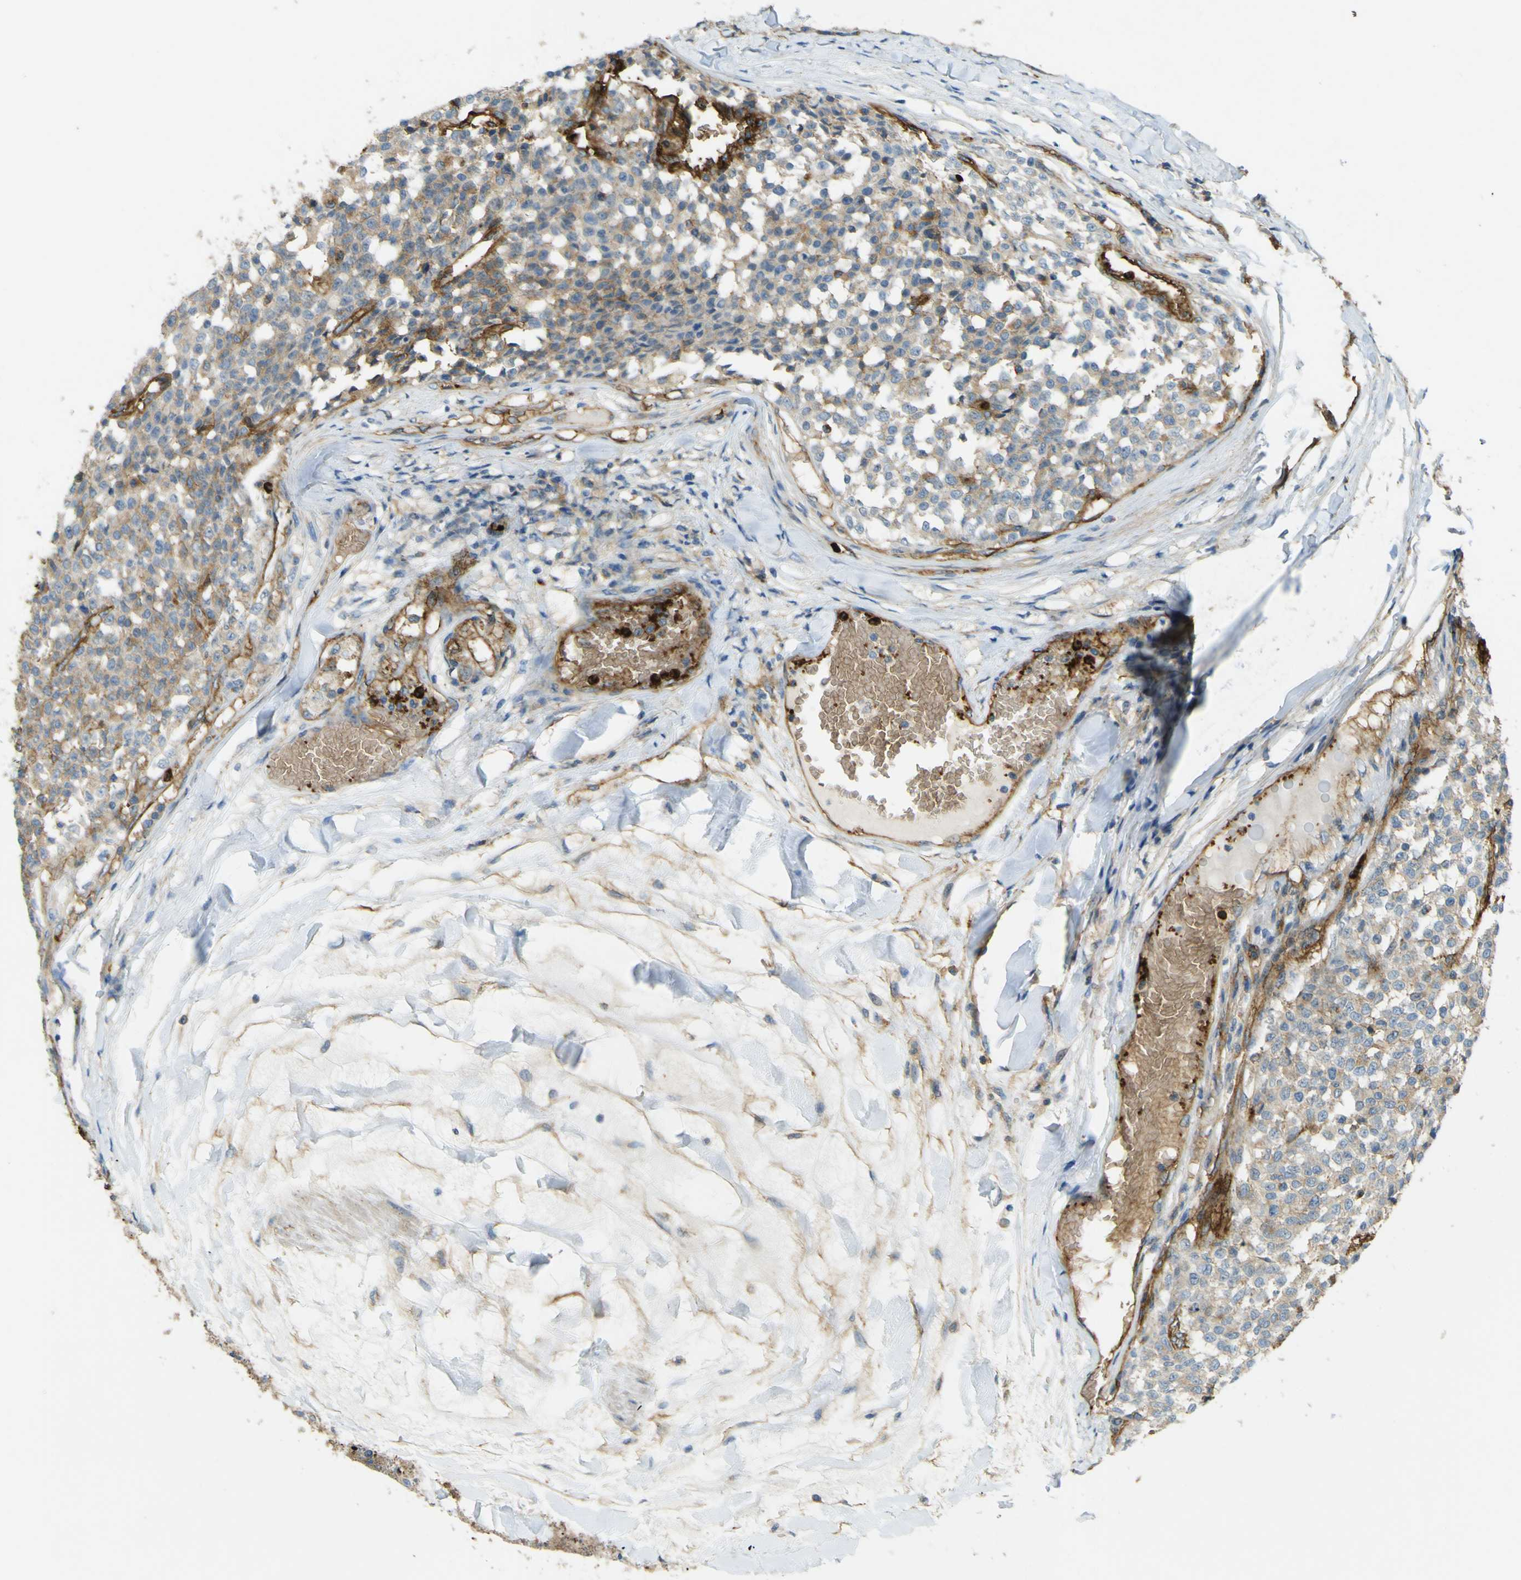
{"staining": {"intensity": "moderate", "quantity": "<25%", "location": "cytoplasmic/membranous"}, "tissue": "testis cancer", "cell_type": "Tumor cells", "image_type": "cancer", "snomed": [{"axis": "morphology", "description": "Seminoma, NOS"}, {"axis": "topography", "description": "Testis"}], "caption": "Testis cancer (seminoma) stained with a protein marker demonstrates moderate staining in tumor cells.", "gene": "PLXDC1", "patient": {"sex": "male", "age": 59}}